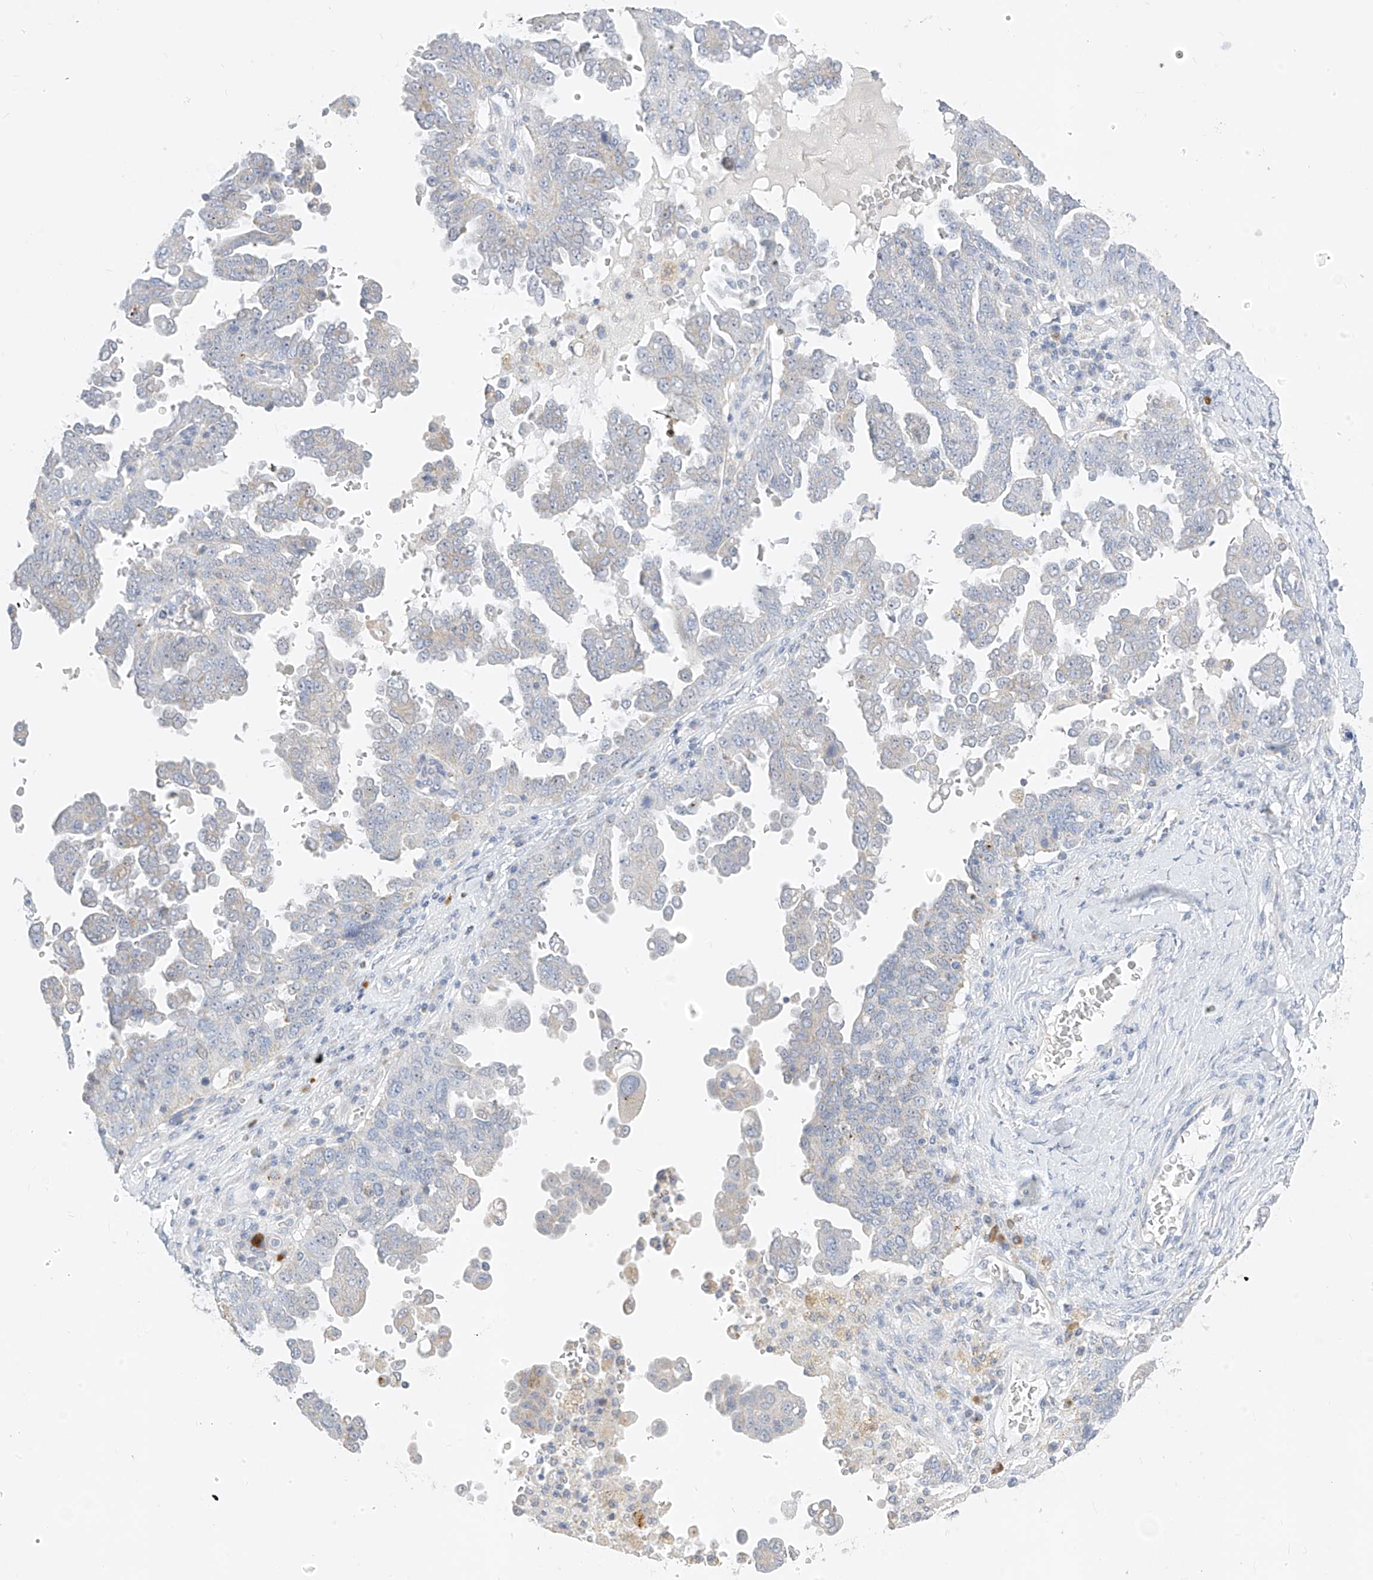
{"staining": {"intensity": "weak", "quantity": "<25%", "location": "cytoplasmic/membranous"}, "tissue": "ovarian cancer", "cell_type": "Tumor cells", "image_type": "cancer", "snomed": [{"axis": "morphology", "description": "Carcinoma, endometroid"}, {"axis": "topography", "description": "Ovary"}], "caption": "DAB immunohistochemical staining of ovarian cancer demonstrates no significant expression in tumor cells. (DAB (3,3'-diaminobenzidine) immunohistochemistry, high magnification).", "gene": "ZNF404", "patient": {"sex": "female", "age": 62}}